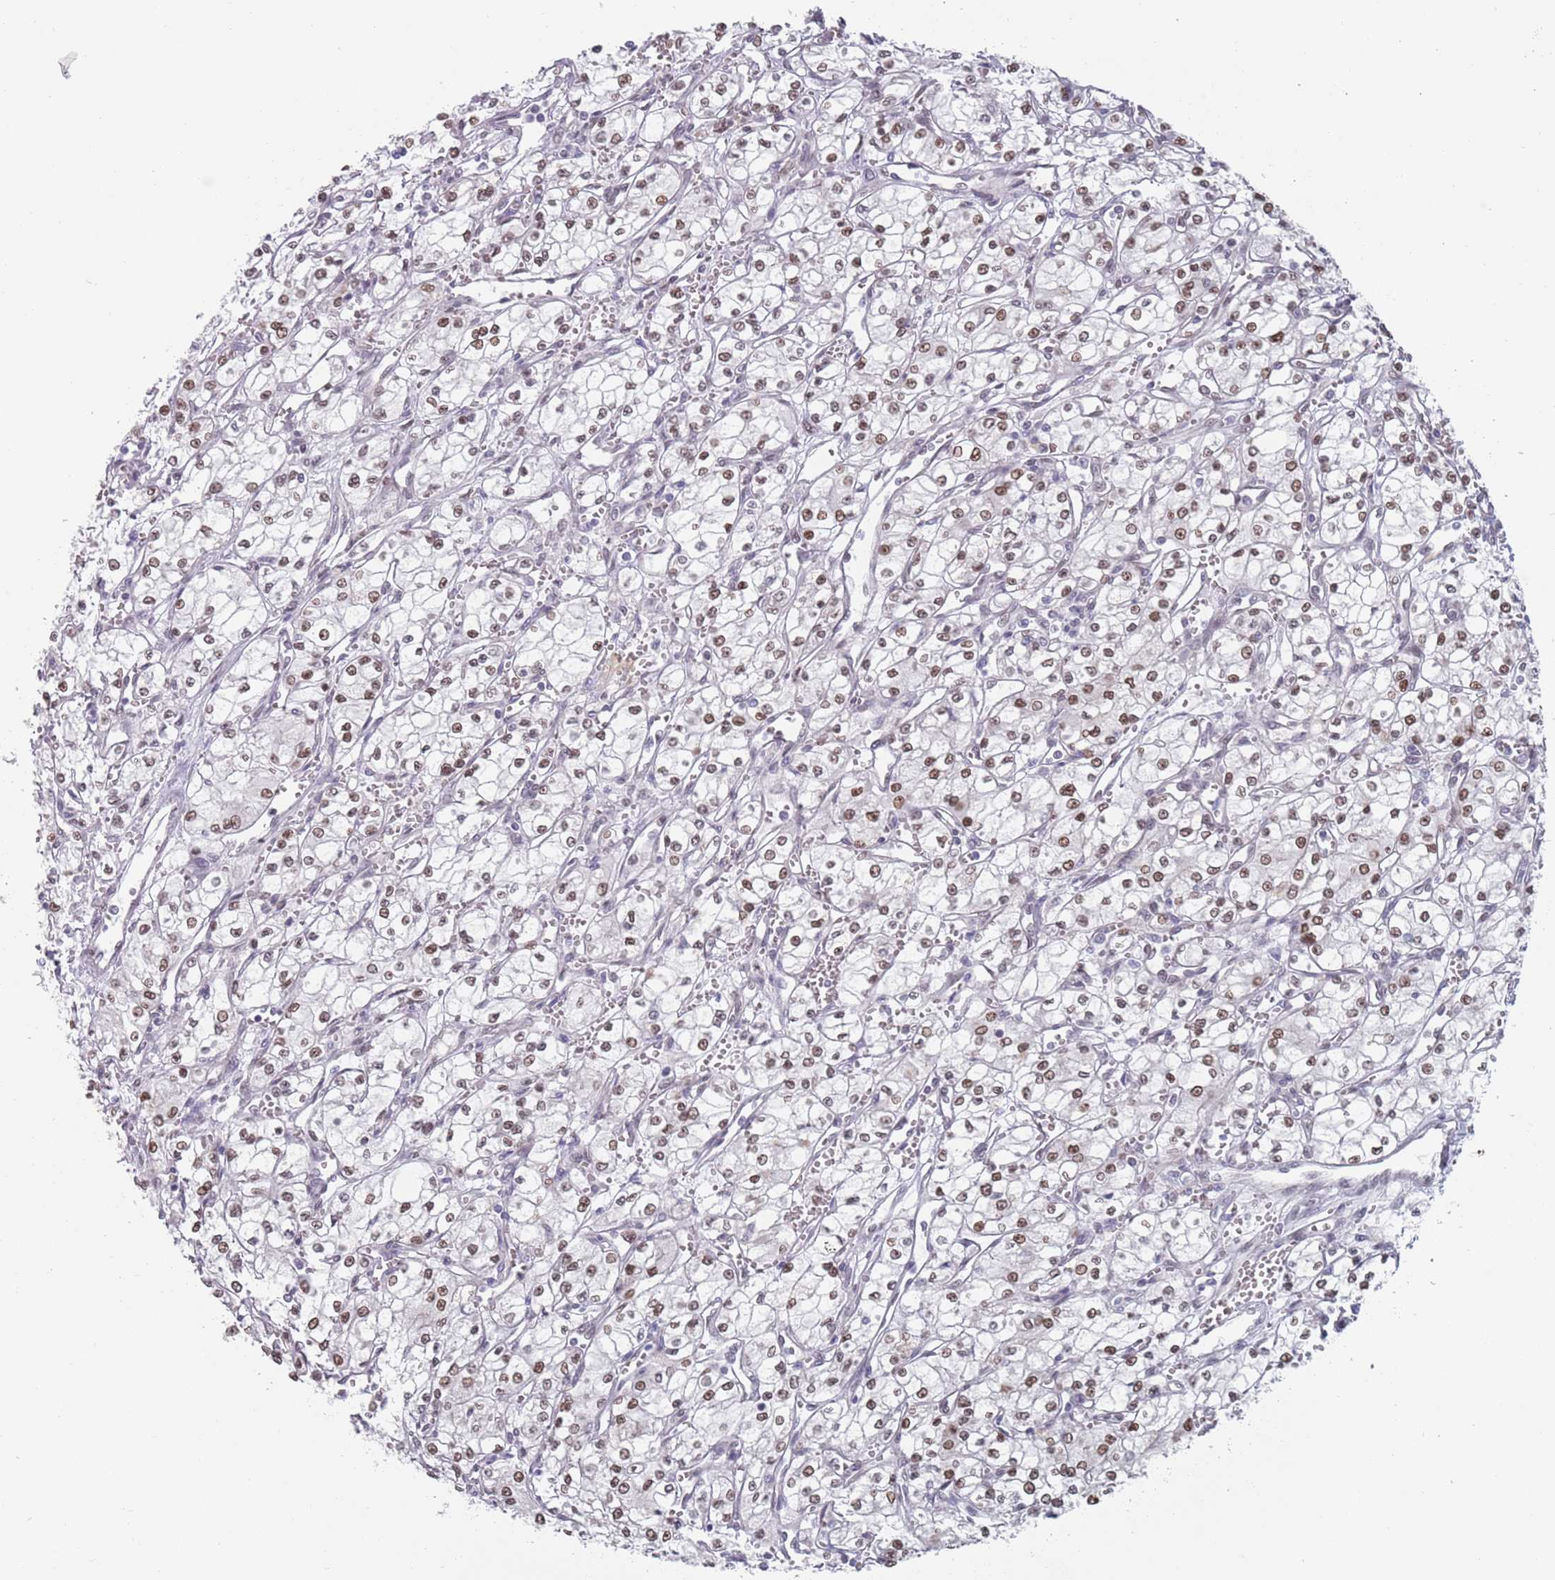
{"staining": {"intensity": "weak", "quantity": ">75%", "location": "nuclear"}, "tissue": "renal cancer", "cell_type": "Tumor cells", "image_type": "cancer", "snomed": [{"axis": "morphology", "description": "Adenocarcinoma, NOS"}, {"axis": "topography", "description": "Kidney"}], "caption": "Brown immunohistochemical staining in adenocarcinoma (renal) shows weak nuclear positivity in approximately >75% of tumor cells.", "gene": "MFSD12", "patient": {"sex": "male", "age": 59}}